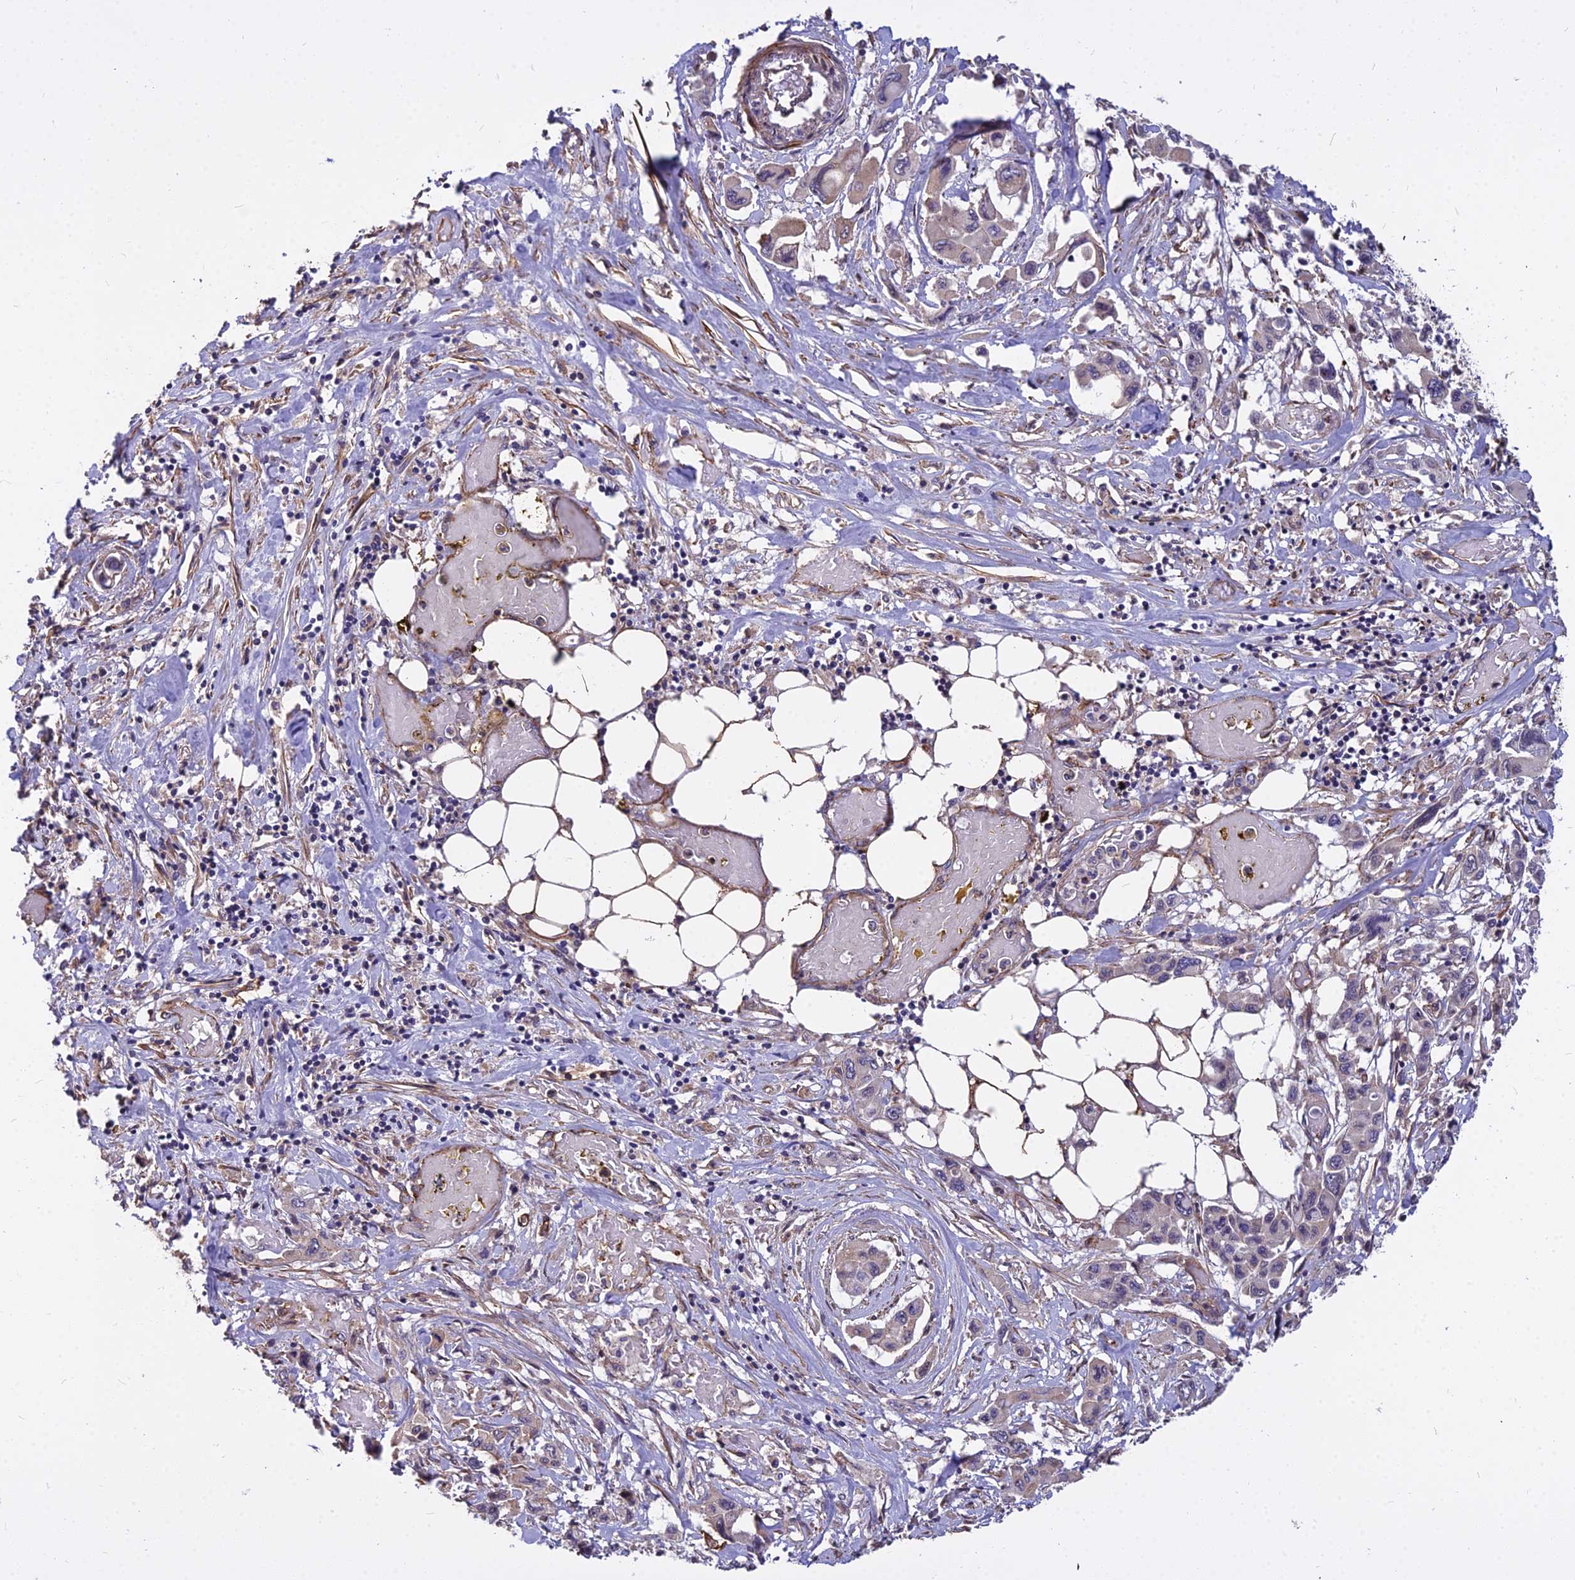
{"staining": {"intensity": "negative", "quantity": "none", "location": "none"}, "tissue": "pancreatic cancer", "cell_type": "Tumor cells", "image_type": "cancer", "snomed": [{"axis": "morphology", "description": "Adenocarcinoma, NOS"}, {"axis": "topography", "description": "Pancreas"}], "caption": "DAB (3,3'-diaminobenzidine) immunohistochemical staining of human adenocarcinoma (pancreatic) demonstrates no significant expression in tumor cells. Brightfield microscopy of IHC stained with DAB (3,3'-diaminobenzidine) (brown) and hematoxylin (blue), captured at high magnification.", "gene": "TCEA3", "patient": {"sex": "male", "age": 92}}